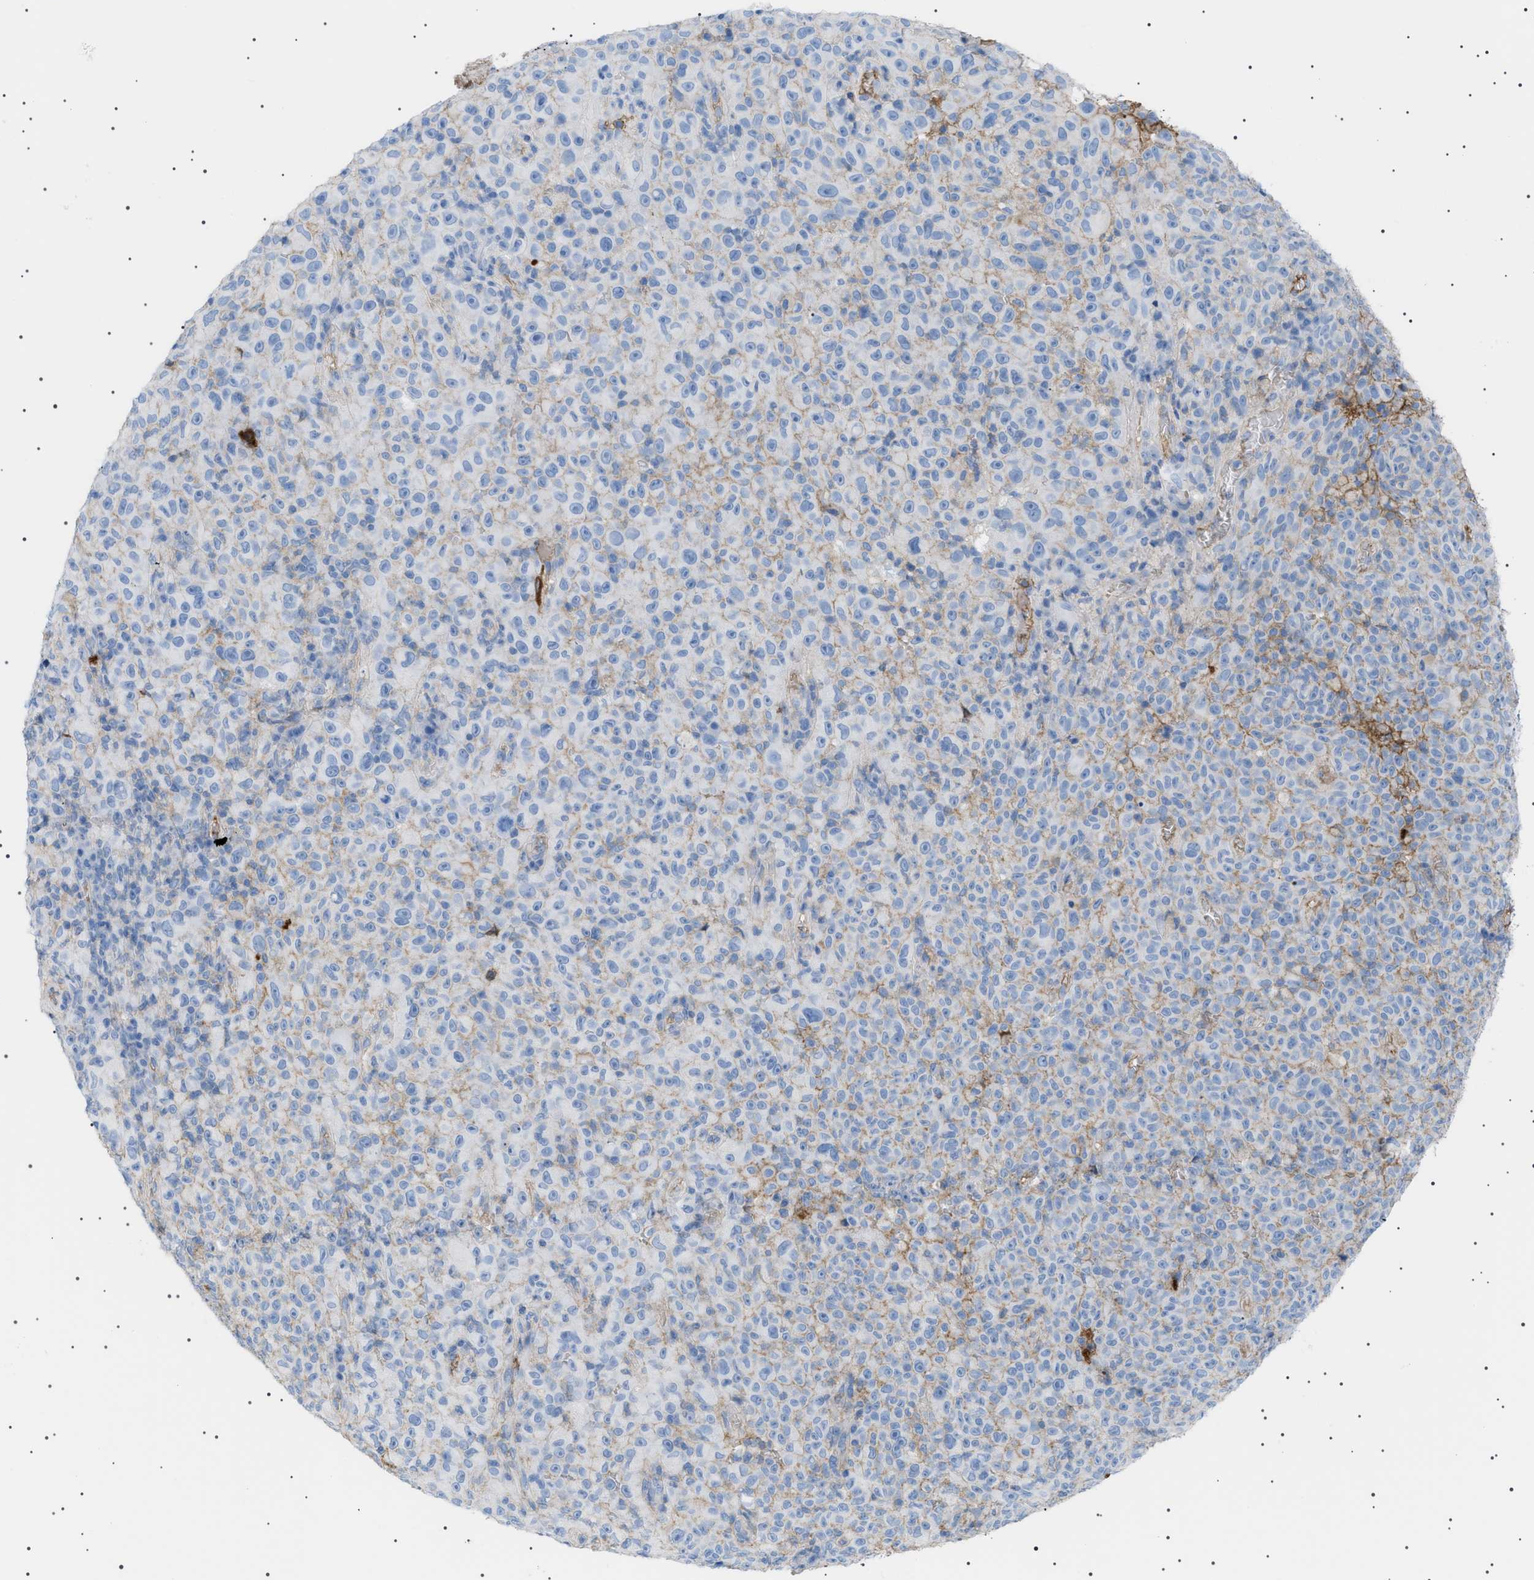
{"staining": {"intensity": "weak", "quantity": ">75%", "location": "cytoplasmic/membranous"}, "tissue": "melanoma", "cell_type": "Tumor cells", "image_type": "cancer", "snomed": [{"axis": "morphology", "description": "Malignant melanoma, NOS"}, {"axis": "topography", "description": "Skin"}], "caption": "Malignant melanoma stained with a brown dye demonstrates weak cytoplasmic/membranous positive positivity in approximately >75% of tumor cells.", "gene": "LPA", "patient": {"sex": "female", "age": 82}}